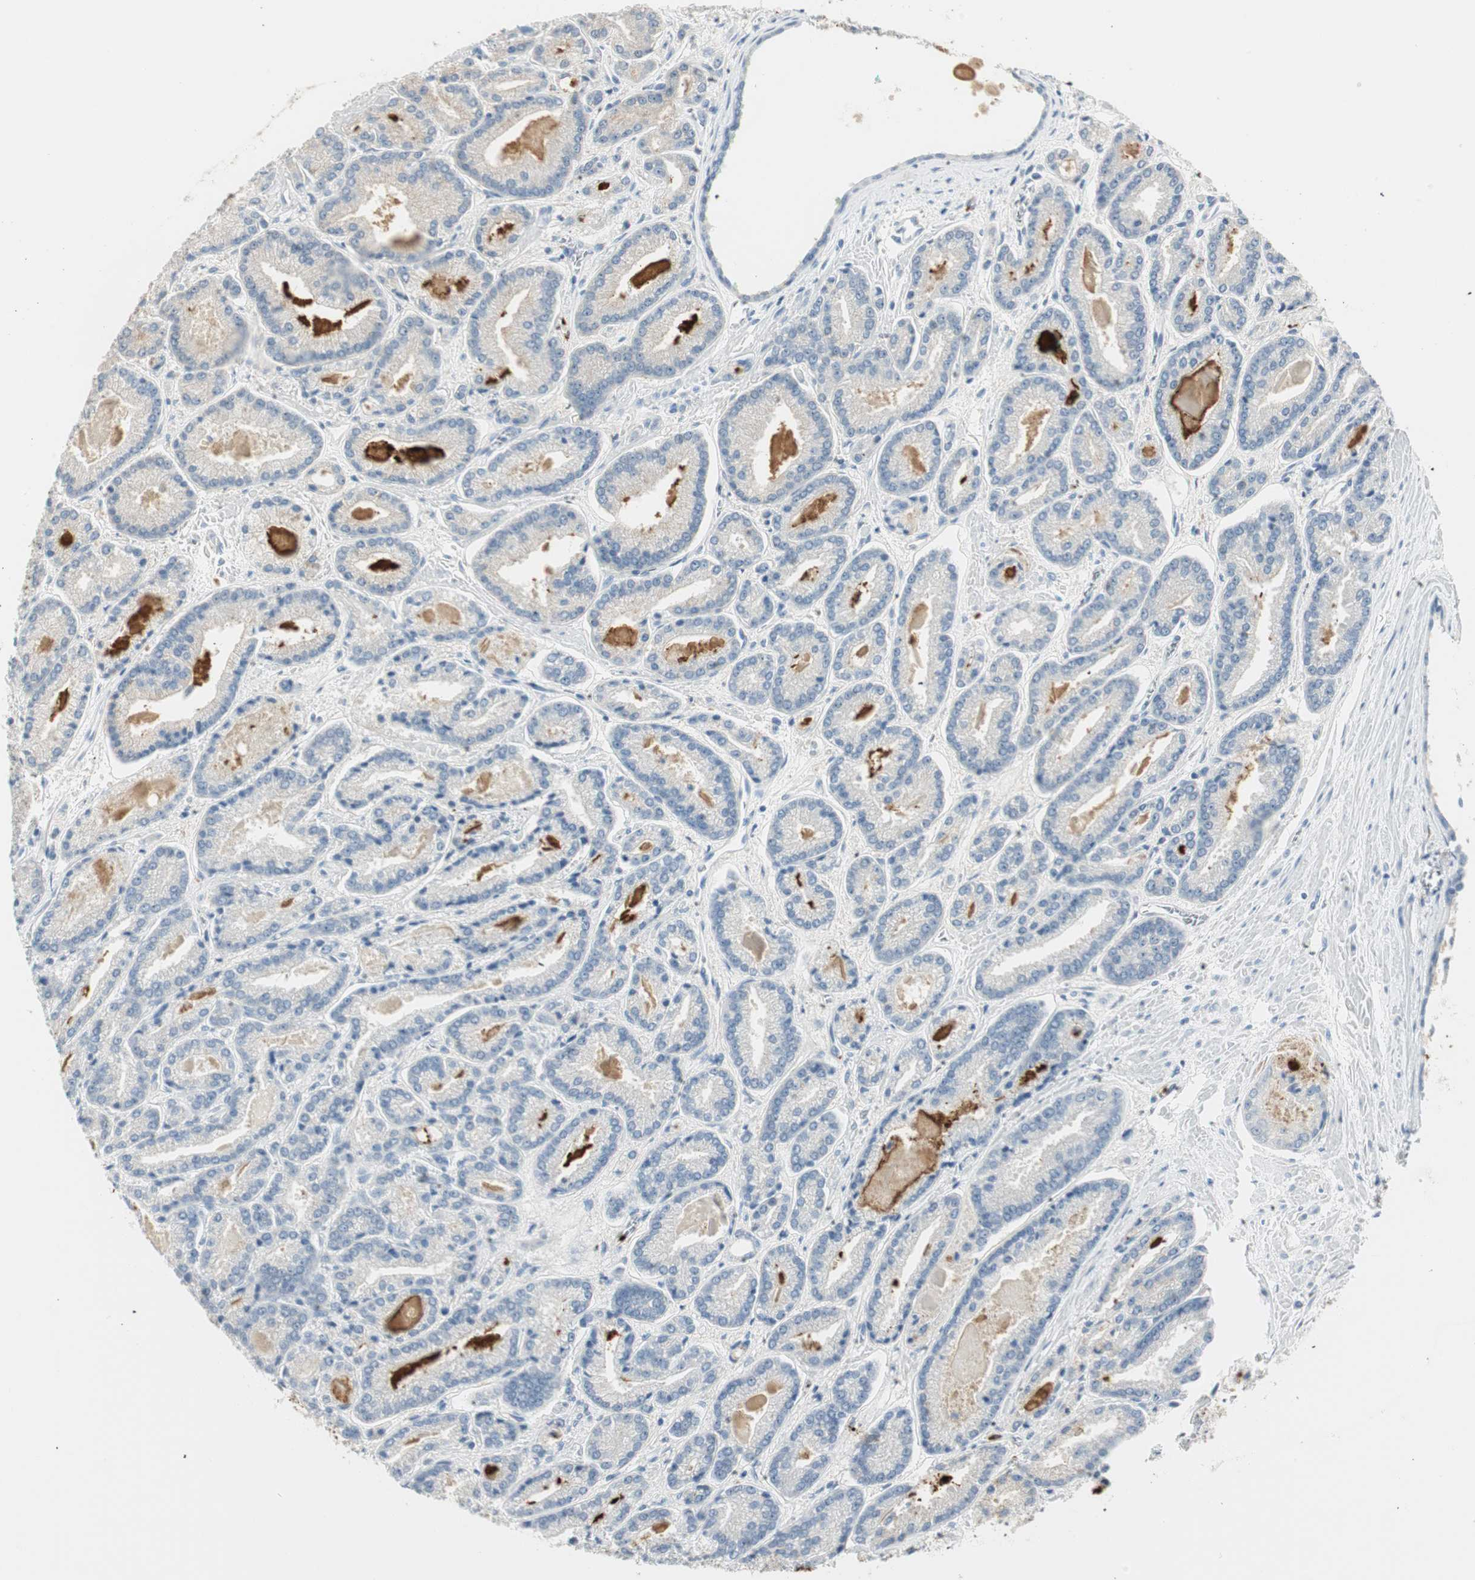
{"staining": {"intensity": "weak", "quantity": "25%-75%", "location": "cytoplasmic/membranous"}, "tissue": "prostate cancer", "cell_type": "Tumor cells", "image_type": "cancer", "snomed": [{"axis": "morphology", "description": "Adenocarcinoma, Low grade"}, {"axis": "topography", "description": "Prostate"}], "caption": "Prostate cancer was stained to show a protein in brown. There is low levels of weak cytoplasmic/membranous staining in approximately 25%-75% of tumor cells.", "gene": "PRTN3", "patient": {"sex": "male", "age": 59}}